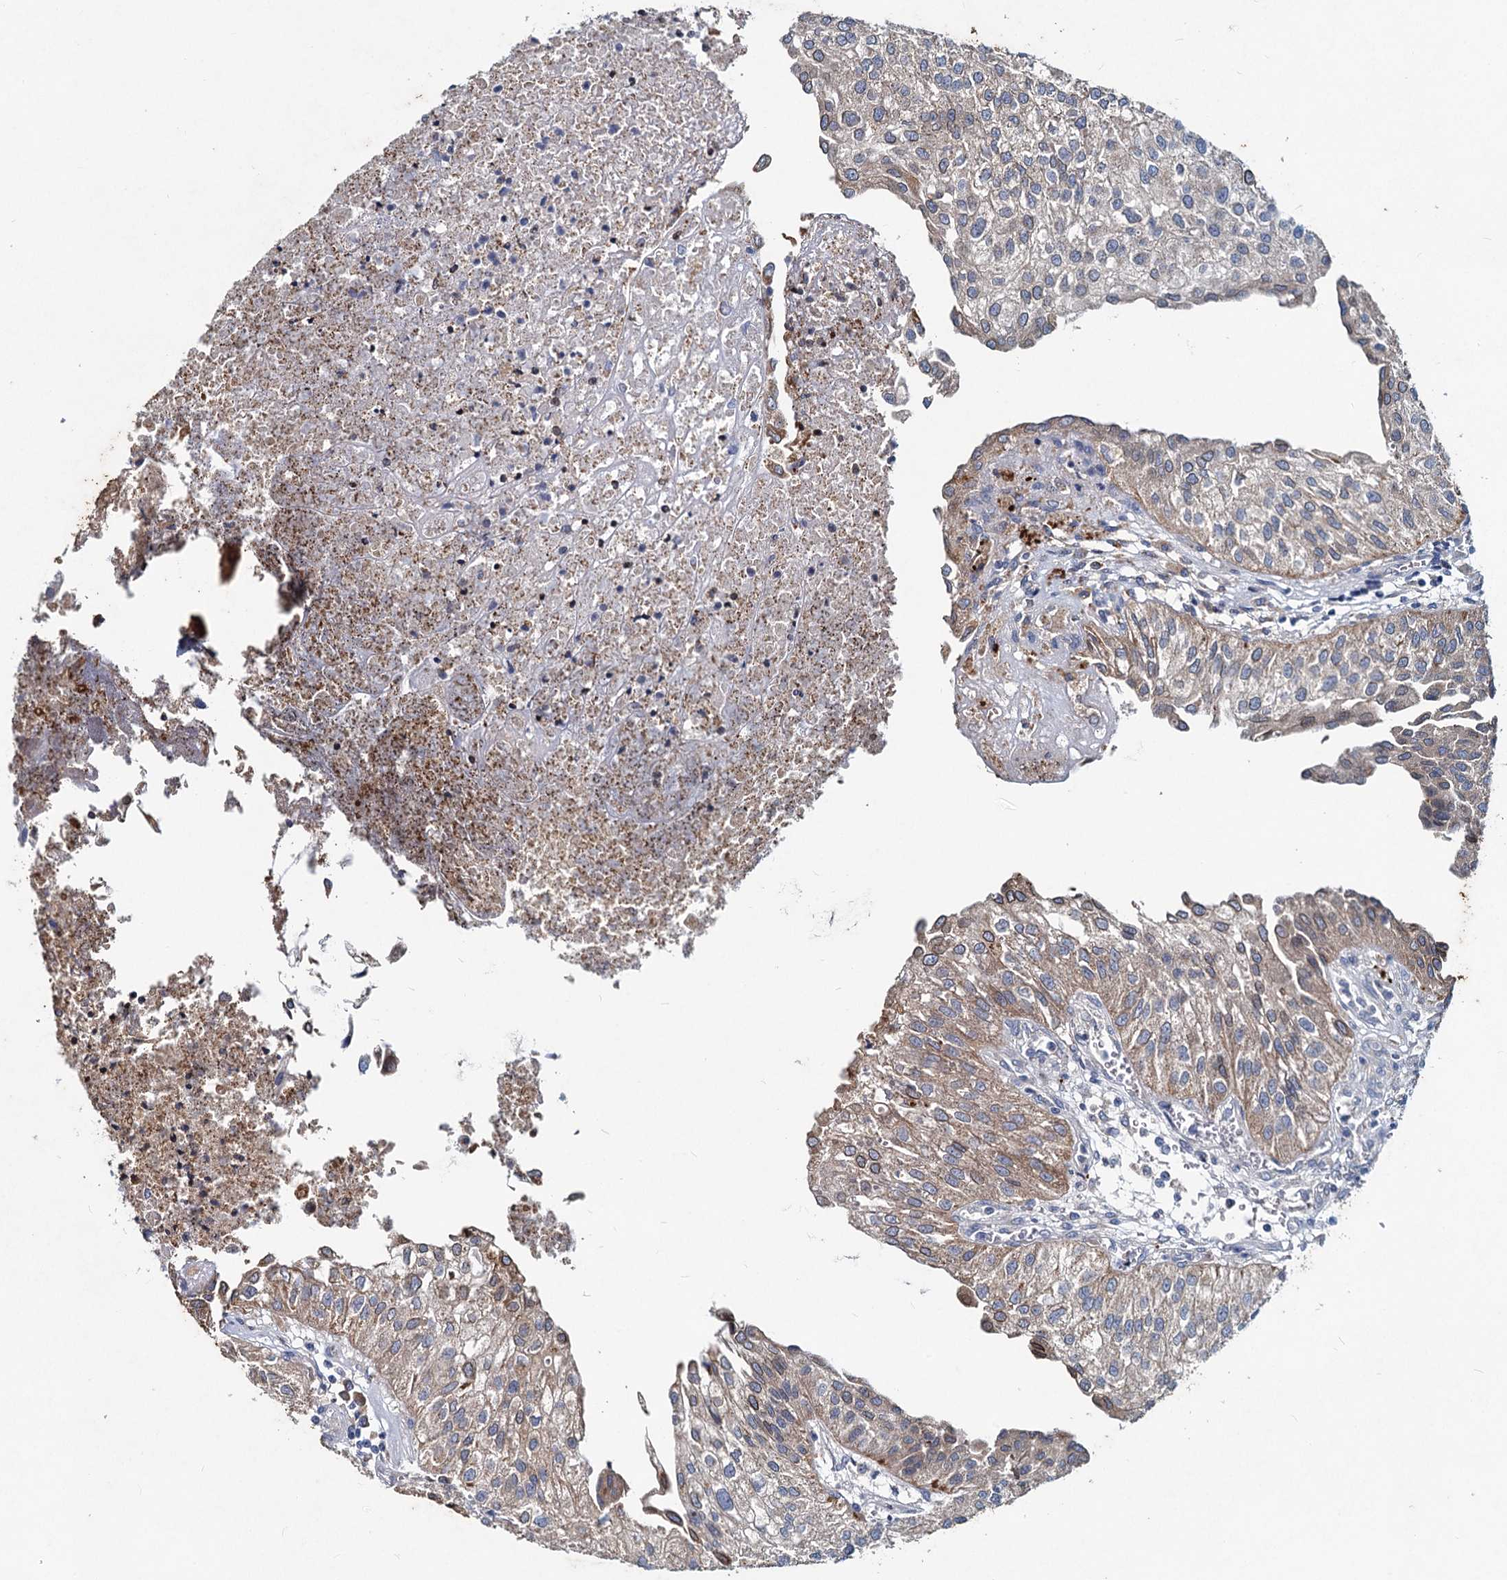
{"staining": {"intensity": "weak", "quantity": "25%-75%", "location": "cytoplasmic/membranous"}, "tissue": "urothelial cancer", "cell_type": "Tumor cells", "image_type": "cancer", "snomed": [{"axis": "morphology", "description": "Urothelial carcinoma, Low grade"}, {"axis": "topography", "description": "Urinary bladder"}], "caption": "Tumor cells demonstrate low levels of weak cytoplasmic/membranous expression in approximately 25%-75% of cells in low-grade urothelial carcinoma.", "gene": "TMX2", "patient": {"sex": "female", "age": 89}}